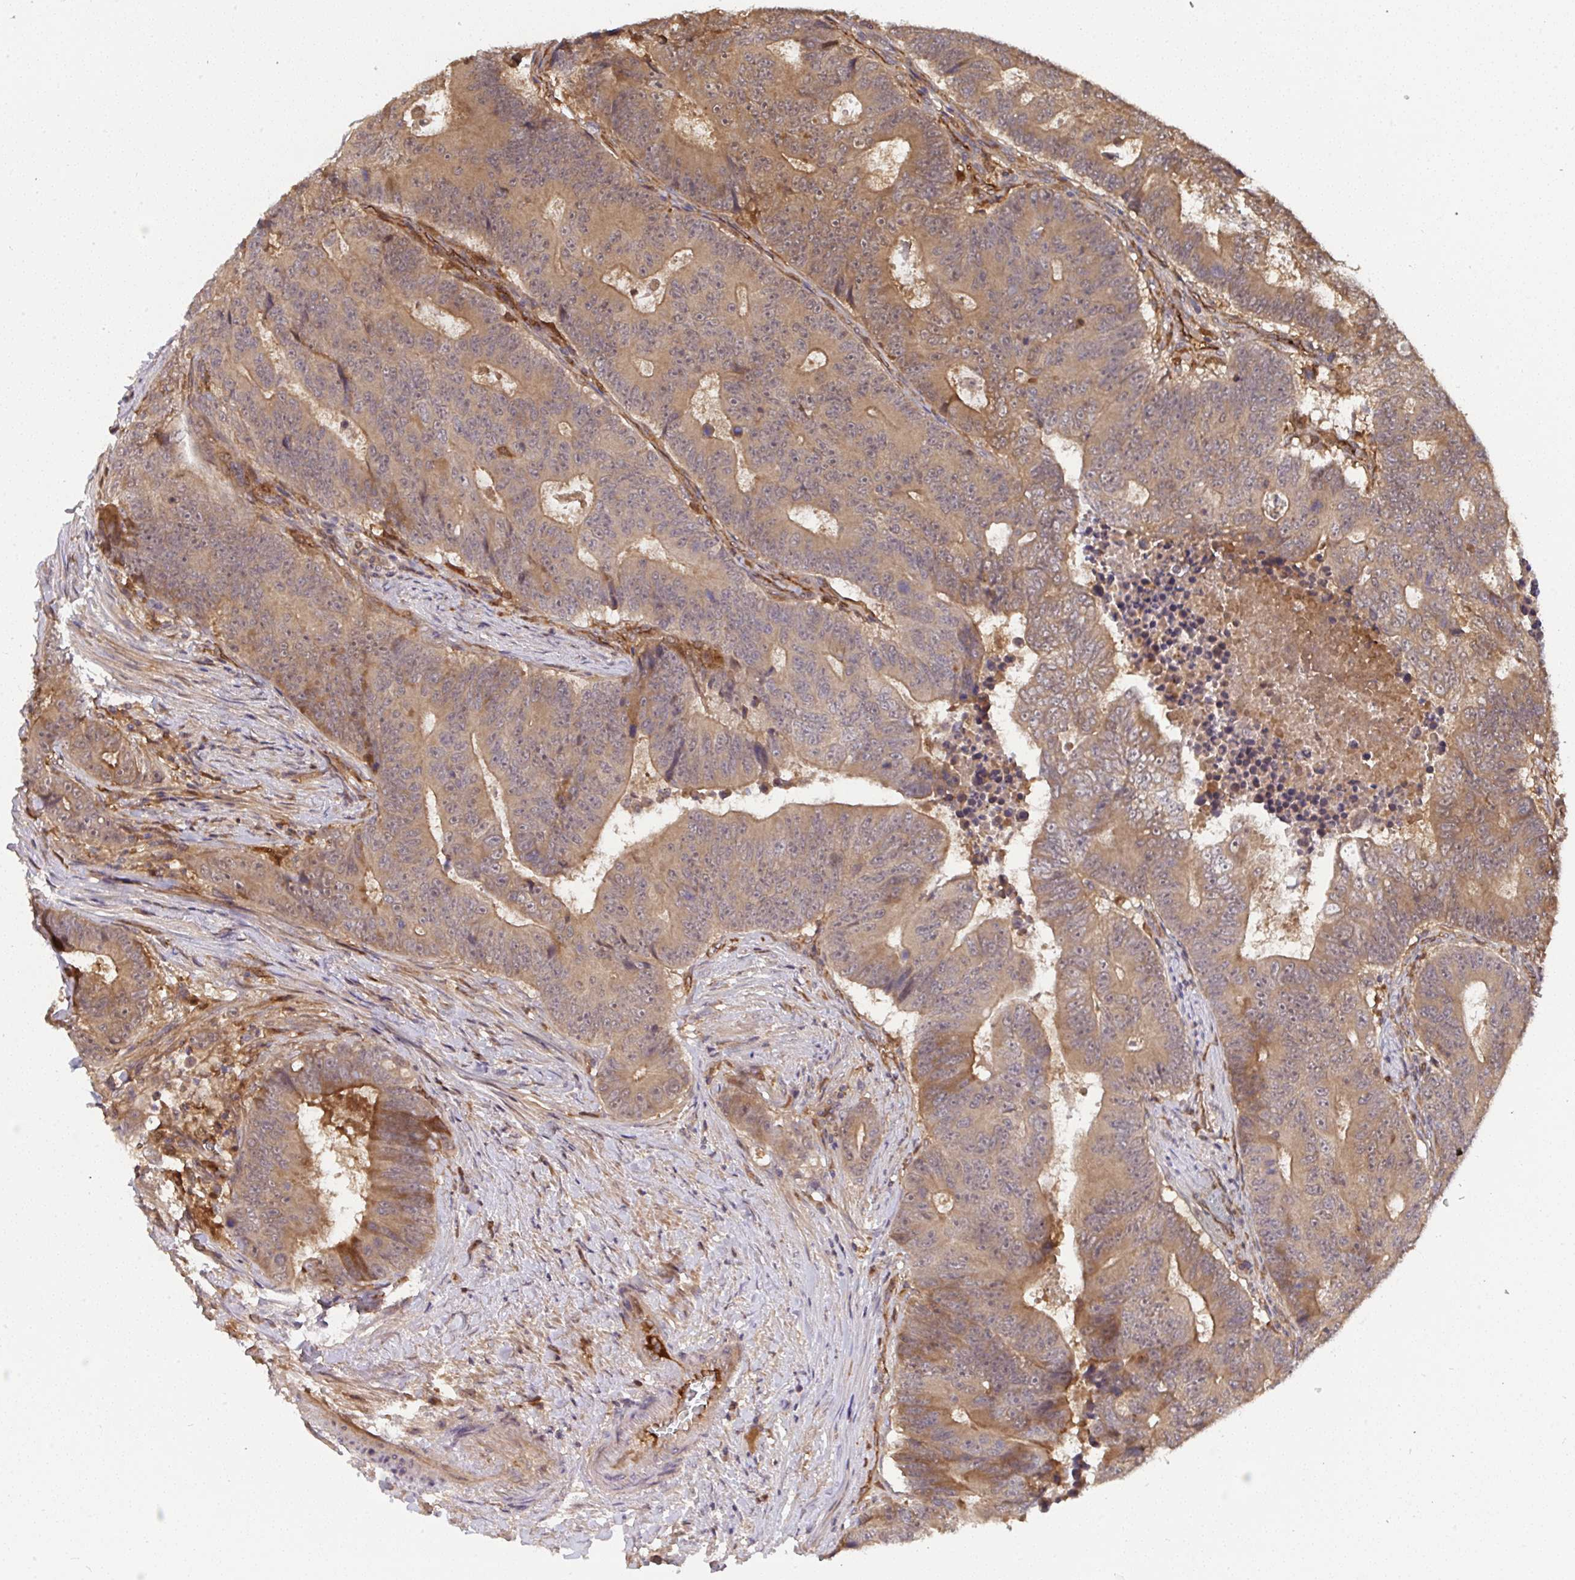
{"staining": {"intensity": "moderate", "quantity": ">75%", "location": "cytoplasmic/membranous"}, "tissue": "colorectal cancer", "cell_type": "Tumor cells", "image_type": "cancer", "snomed": [{"axis": "morphology", "description": "Adenocarcinoma, NOS"}, {"axis": "topography", "description": "Colon"}], "caption": "IHC of human colorectal cancer reveals medium levels of moderate cytoplasmic/membranous positivity in about >75% of tumor cells.", "gene": "TIGAR", "patient": {"sex": "female", "age": 48}}